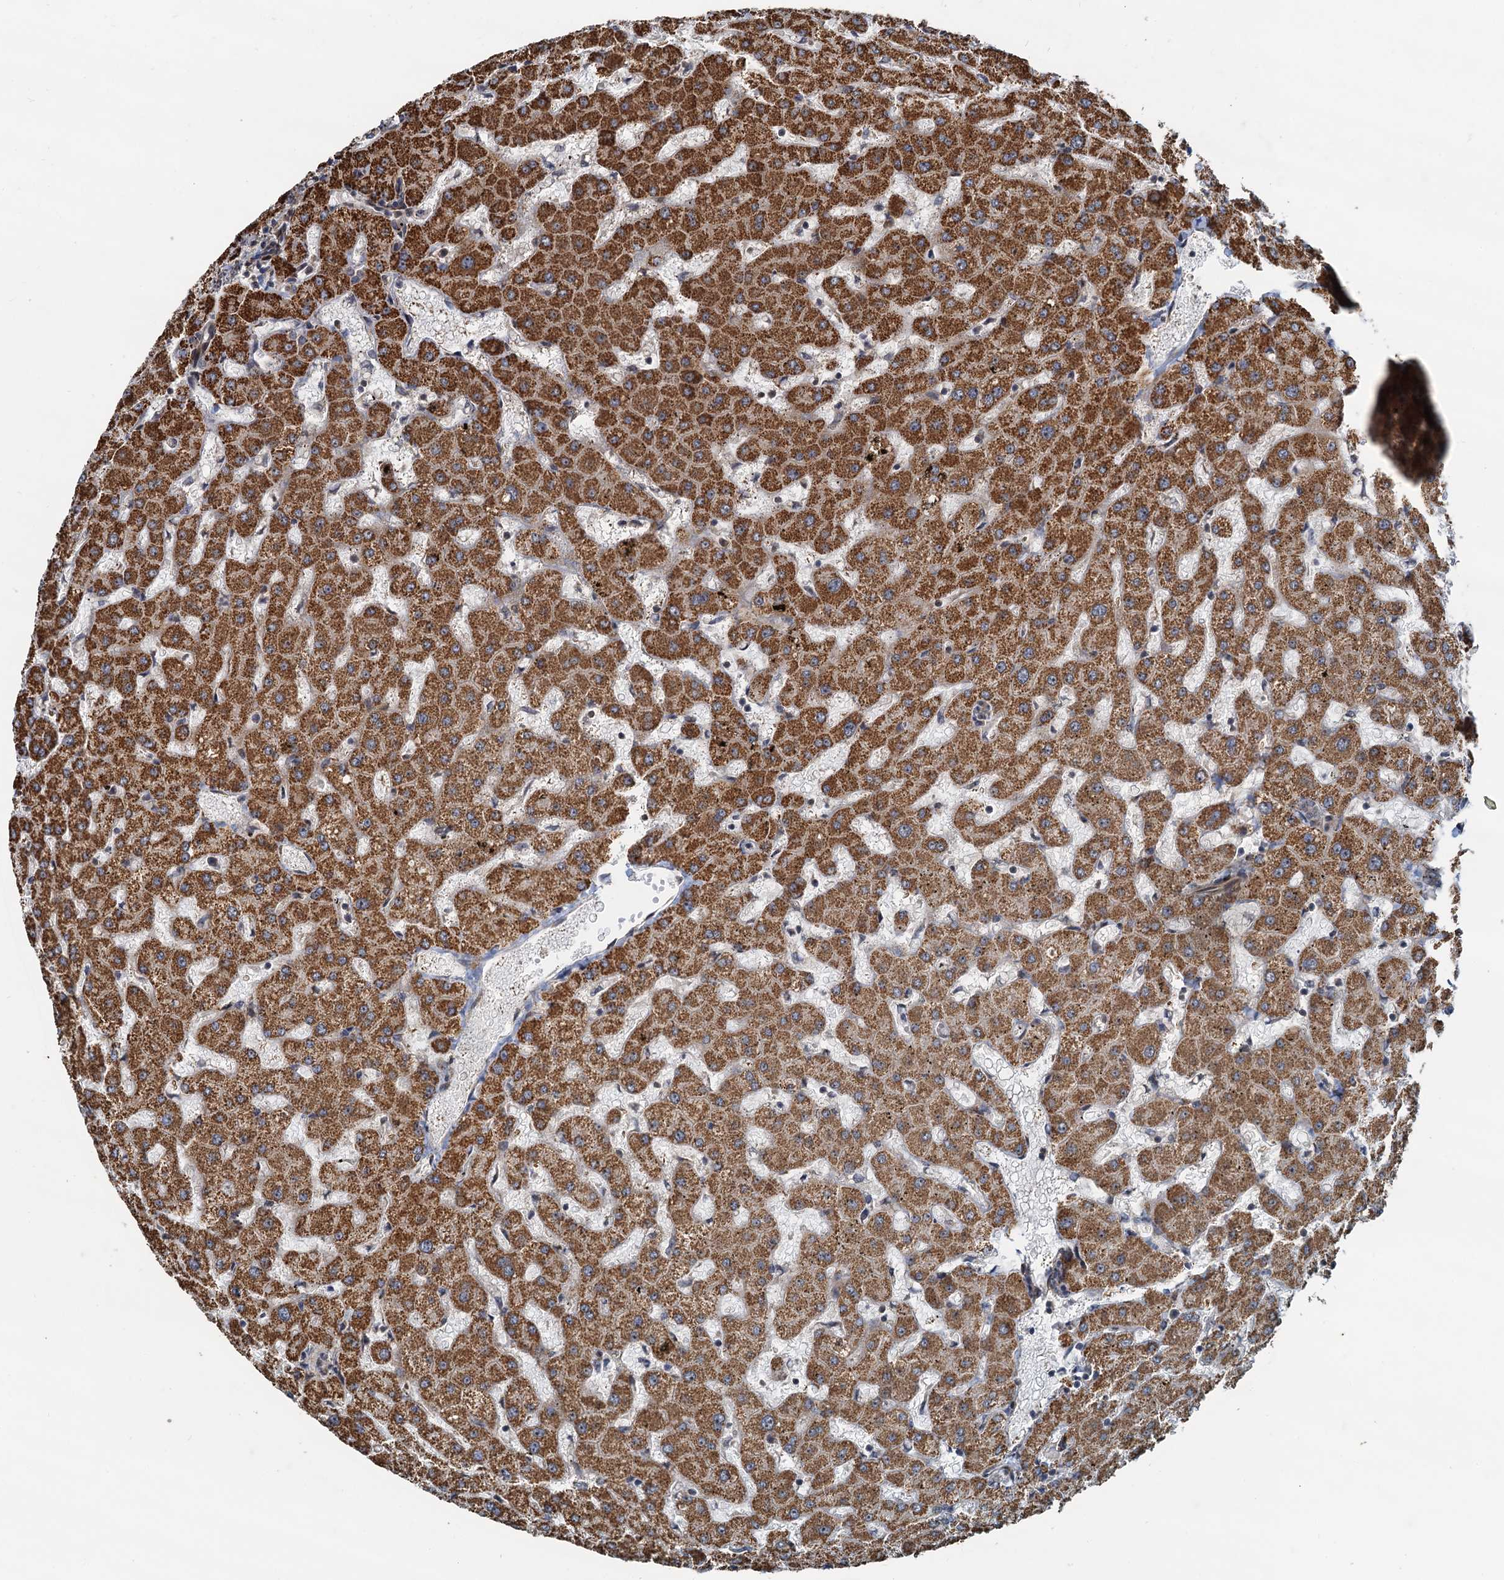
{"staining": {"intensity": "weak", "quantity": "<25%", "location": "cytoplasmic/membranous"}, "tissue": "liver", "cell_type": "Cholangiocytes", "image_type": "normal", "snomed": [{"axis": "morphology", "description": "Normal tissue, NOS"}, {"axis": "topography", "description": "Liver"}], "caption": "A micrograph of human liver is negative for staining in cholangiocytes. (DAB IHC visualized using brightfield microscopy, high magnification).", "gene": "CEP68", "patient": {"sex": "female", "age": 63}}